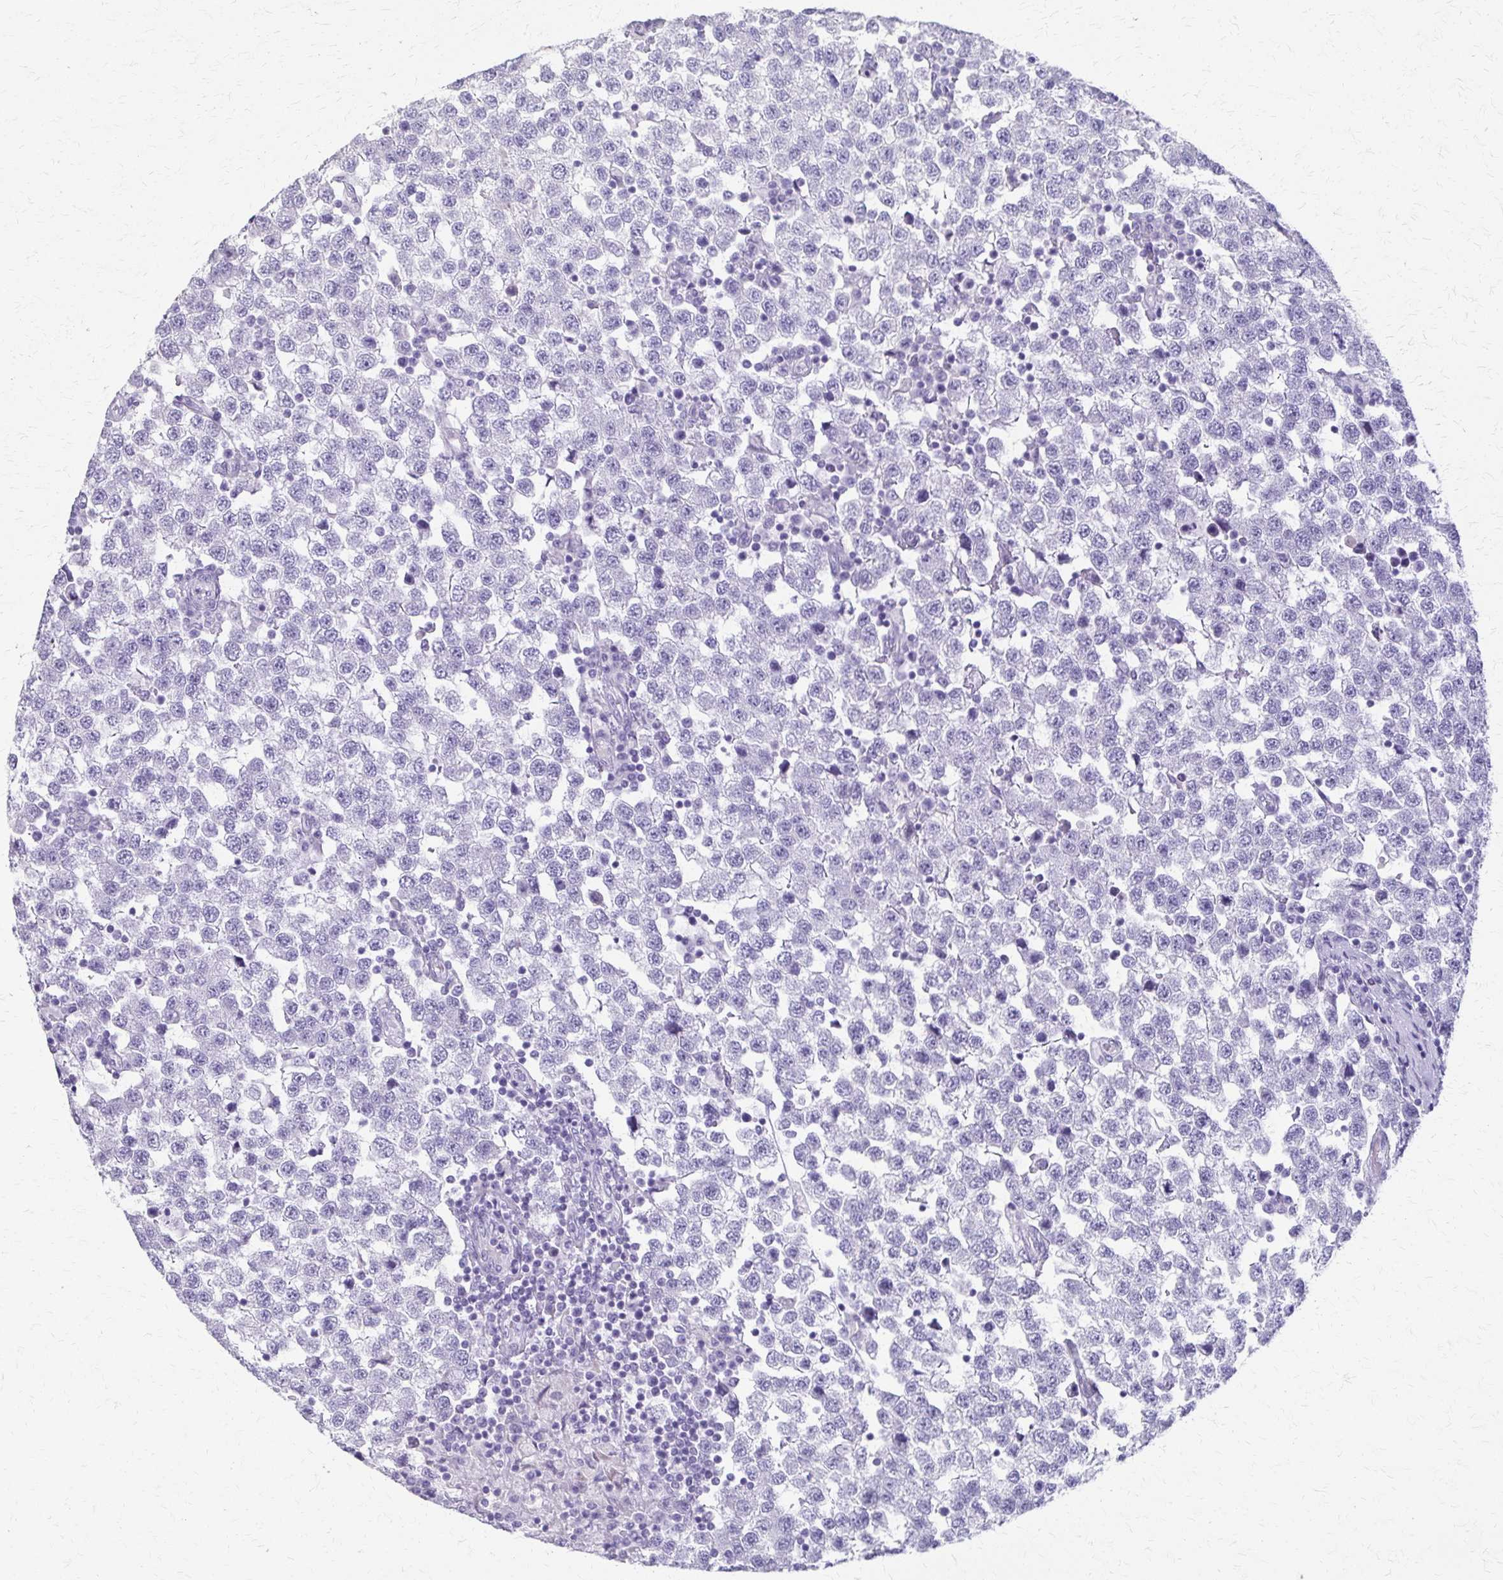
{"staining": {"intensity": "negative", "quantity": "none", "location": "none"}, "tissue": "testis cancer", "cell_type": "Tumor cells", "image_type": "cancer", "snomed": [{"axis": "morphology", "description": "Seminoma, NOS"}, {"axis": "topography", "description": "Testis"}], "caption": "The photomicrograph reveals no staining of tumor cells in seminoma (testis).", "gene": "CYB5A", "patient": {"sex": "male", "age": 34}}